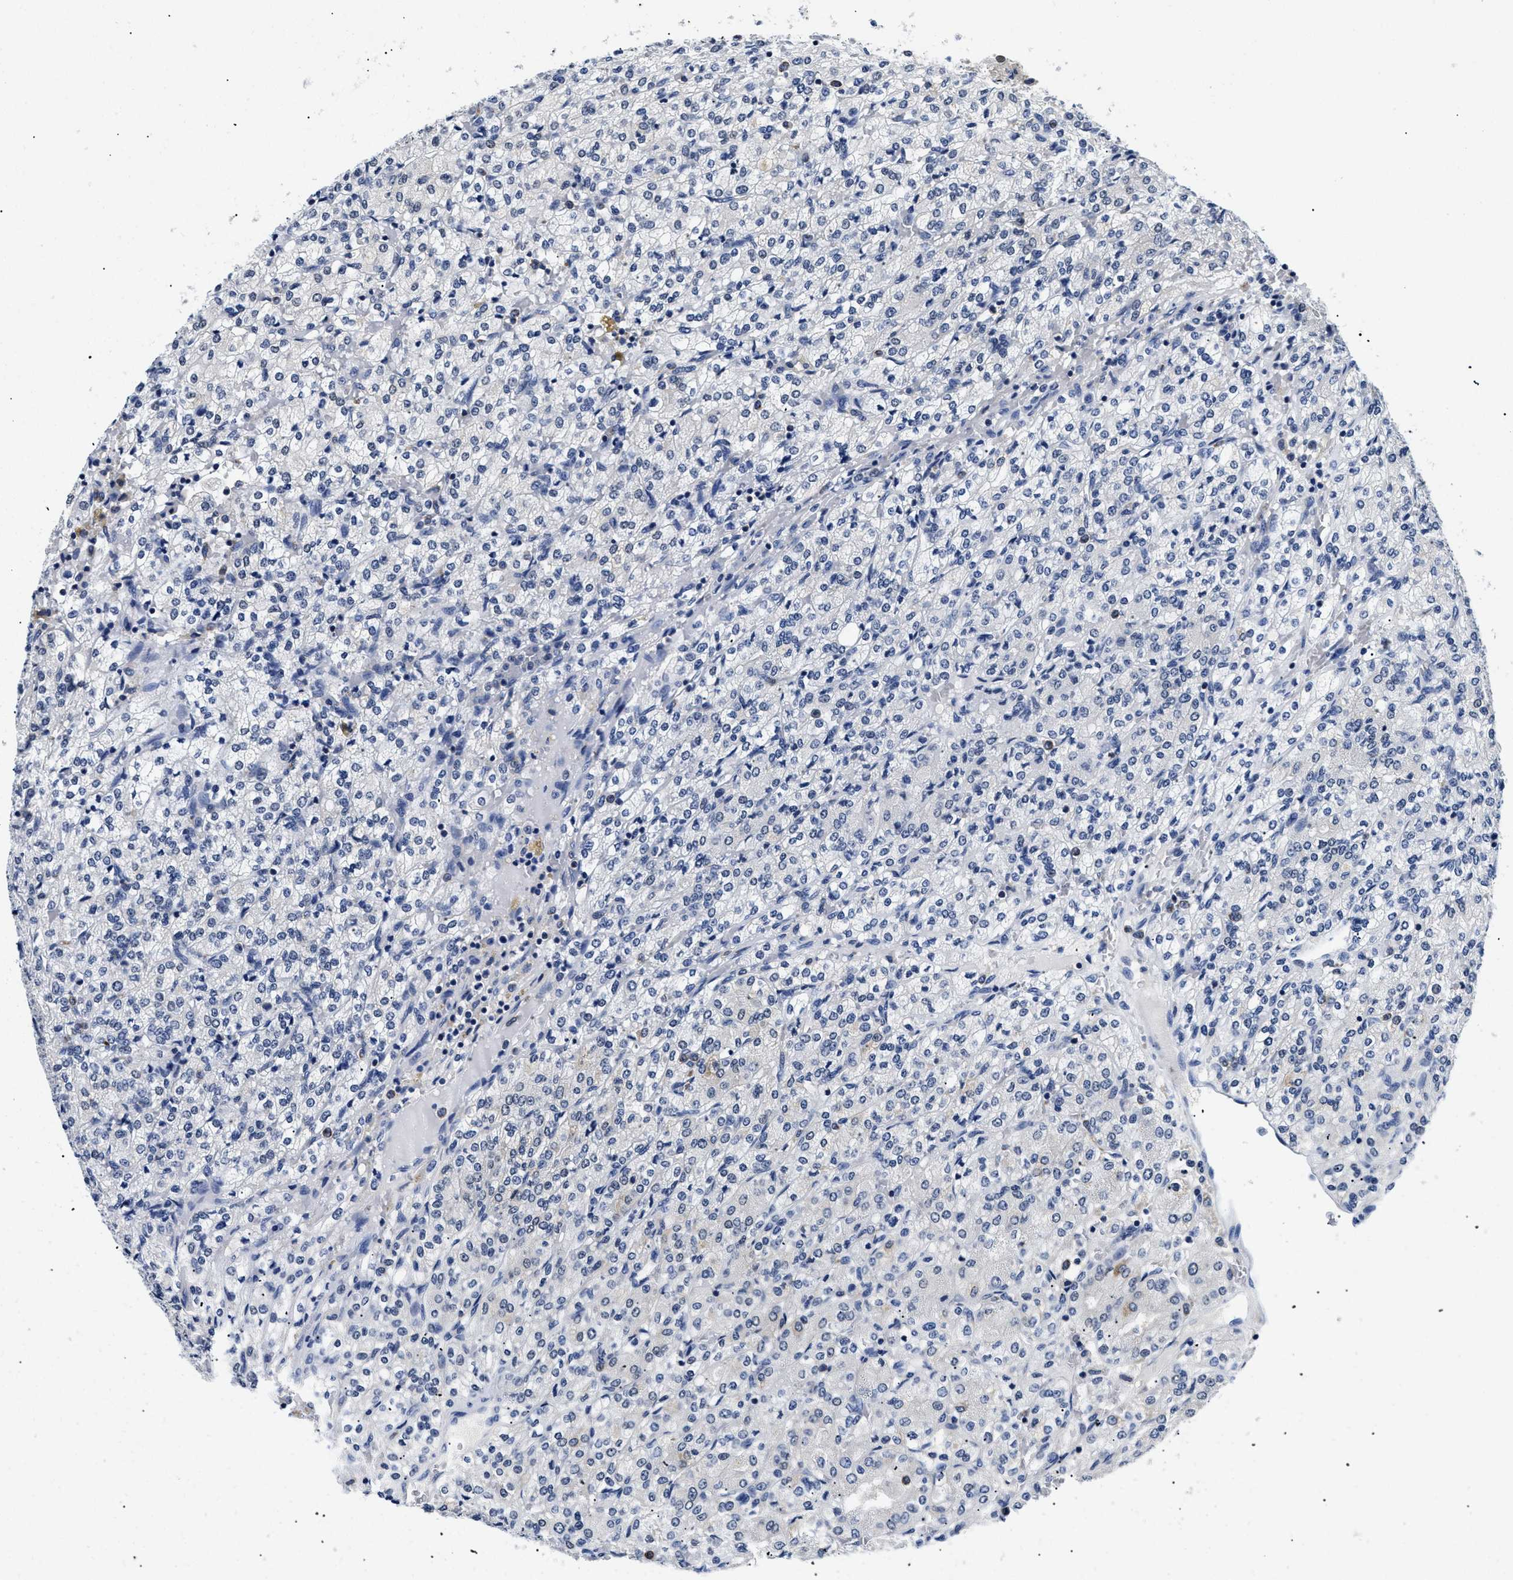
{"staining": {"intensity": "negative", "quantity": "none", "location": "none"}, "tissue": "renal cancer", "cell_type": "Tumor cells", "image_type": "cancer", "snomed": [{"axis": "morphology", "description": "Adenocarcinoma, NOS"}, {"axis": "topography", "description": "Kidney"}], "caption": "Micrograph shows no significant protein staining in tumor cells of renal cancer (adenocarcinoma).", "gene": "MEA1", "patient": {"sex": "male", "age": 77}}